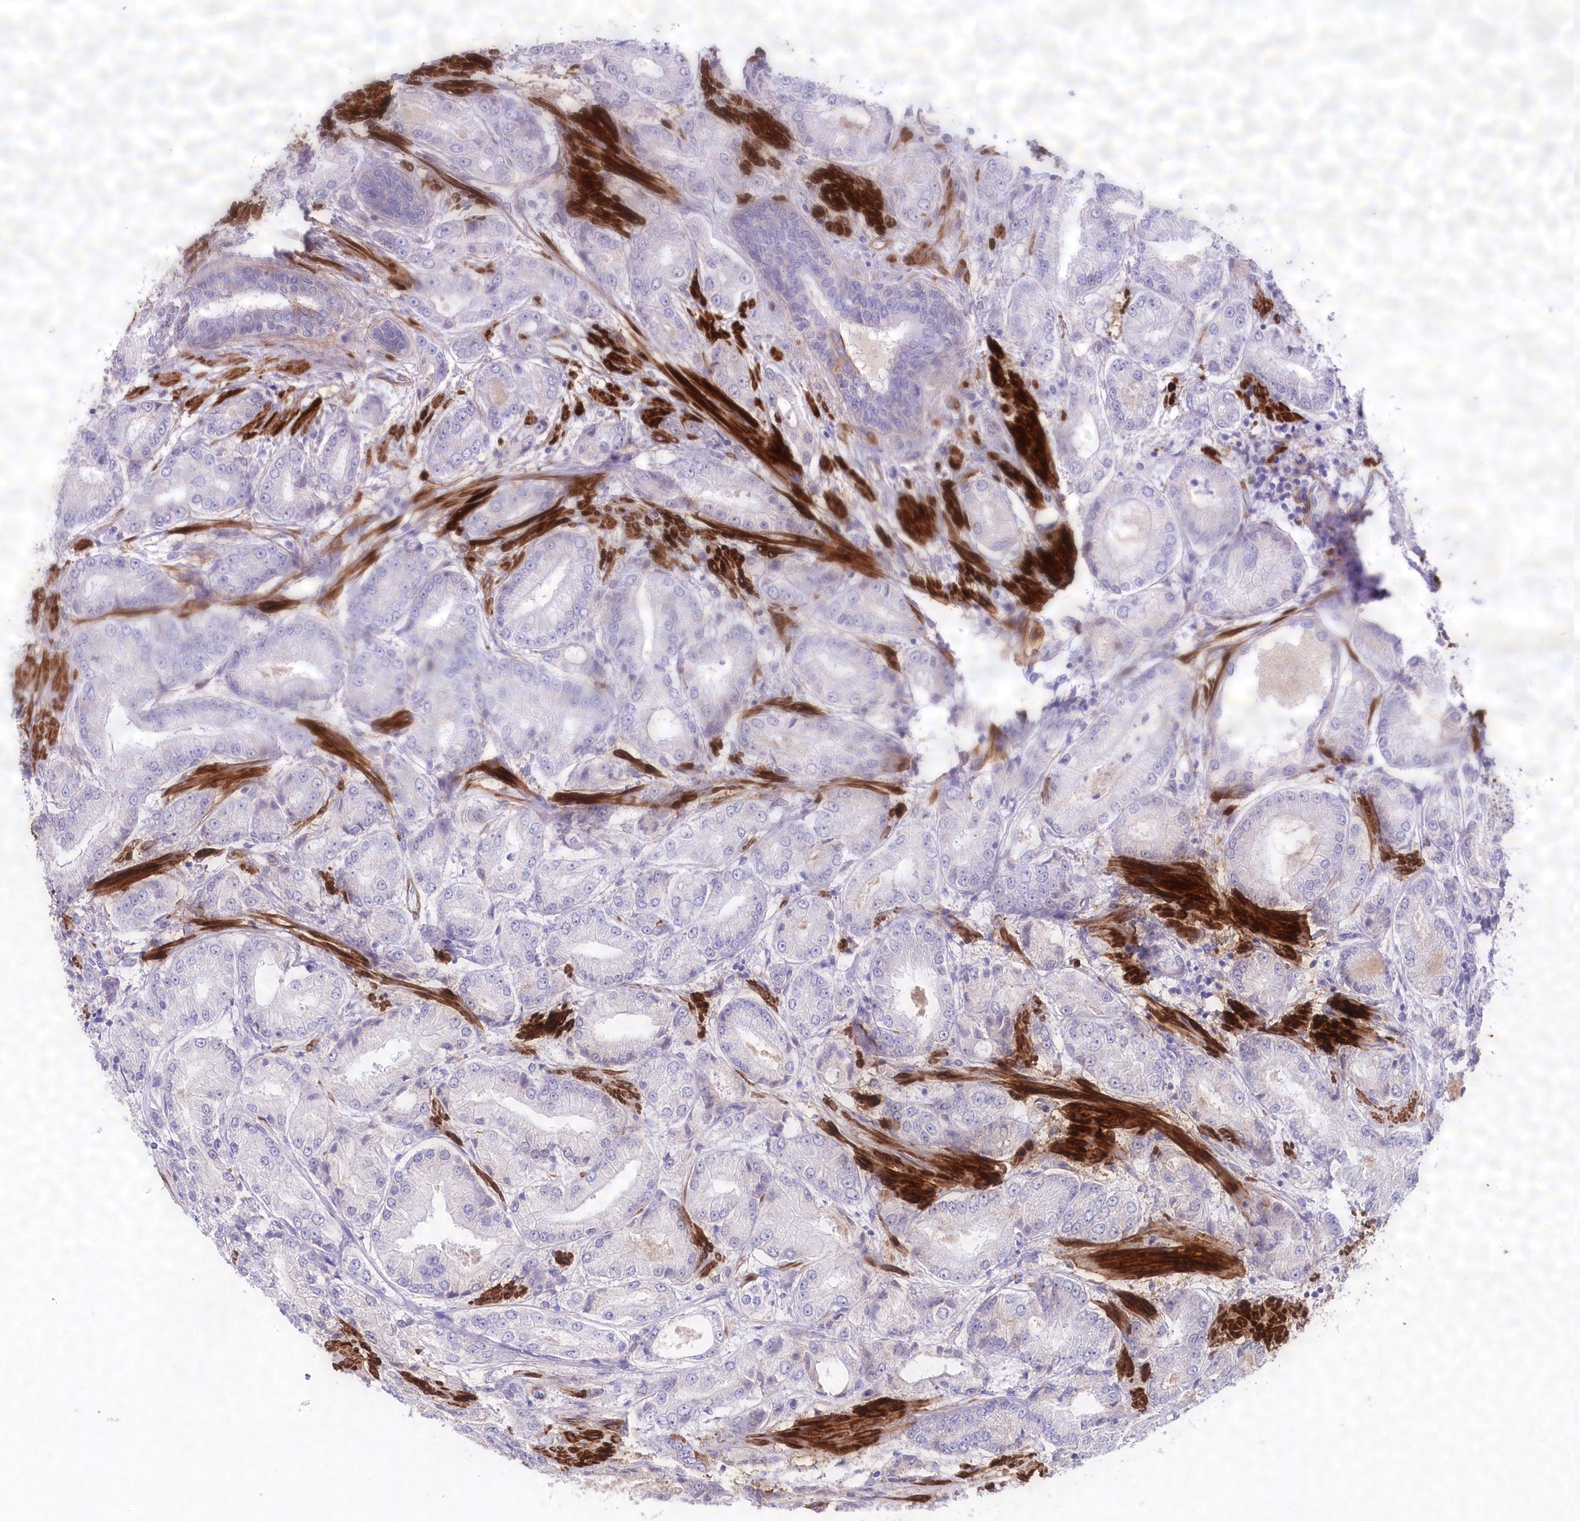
{"staining": {"intensity": "negative", "quantity": "none", "location": "none"}, "tissue": "prostate cancer", "cell_type": "Tumor cells", "image_type": "cancer", "snomed": [{"axis": "morphology", "description": "Adenocarcinoma, High grade"}, {"axis": "topography", "description": "Prostate"}], "caption": "High magnification brightfield microscopy of prostate cancer (high-grade adenocarcinoma) stained with DAB (3,3'-diaminobenzidine) (brown) and counterstained with hematoxylin (blue): tumor cells show no significant staining. The staining is performed using DAB brown chromogen with nuclei counter-stained in using hematoxylin.", "gene": "SYNPO2", "patient": {"sex": "male", "age": 59}}